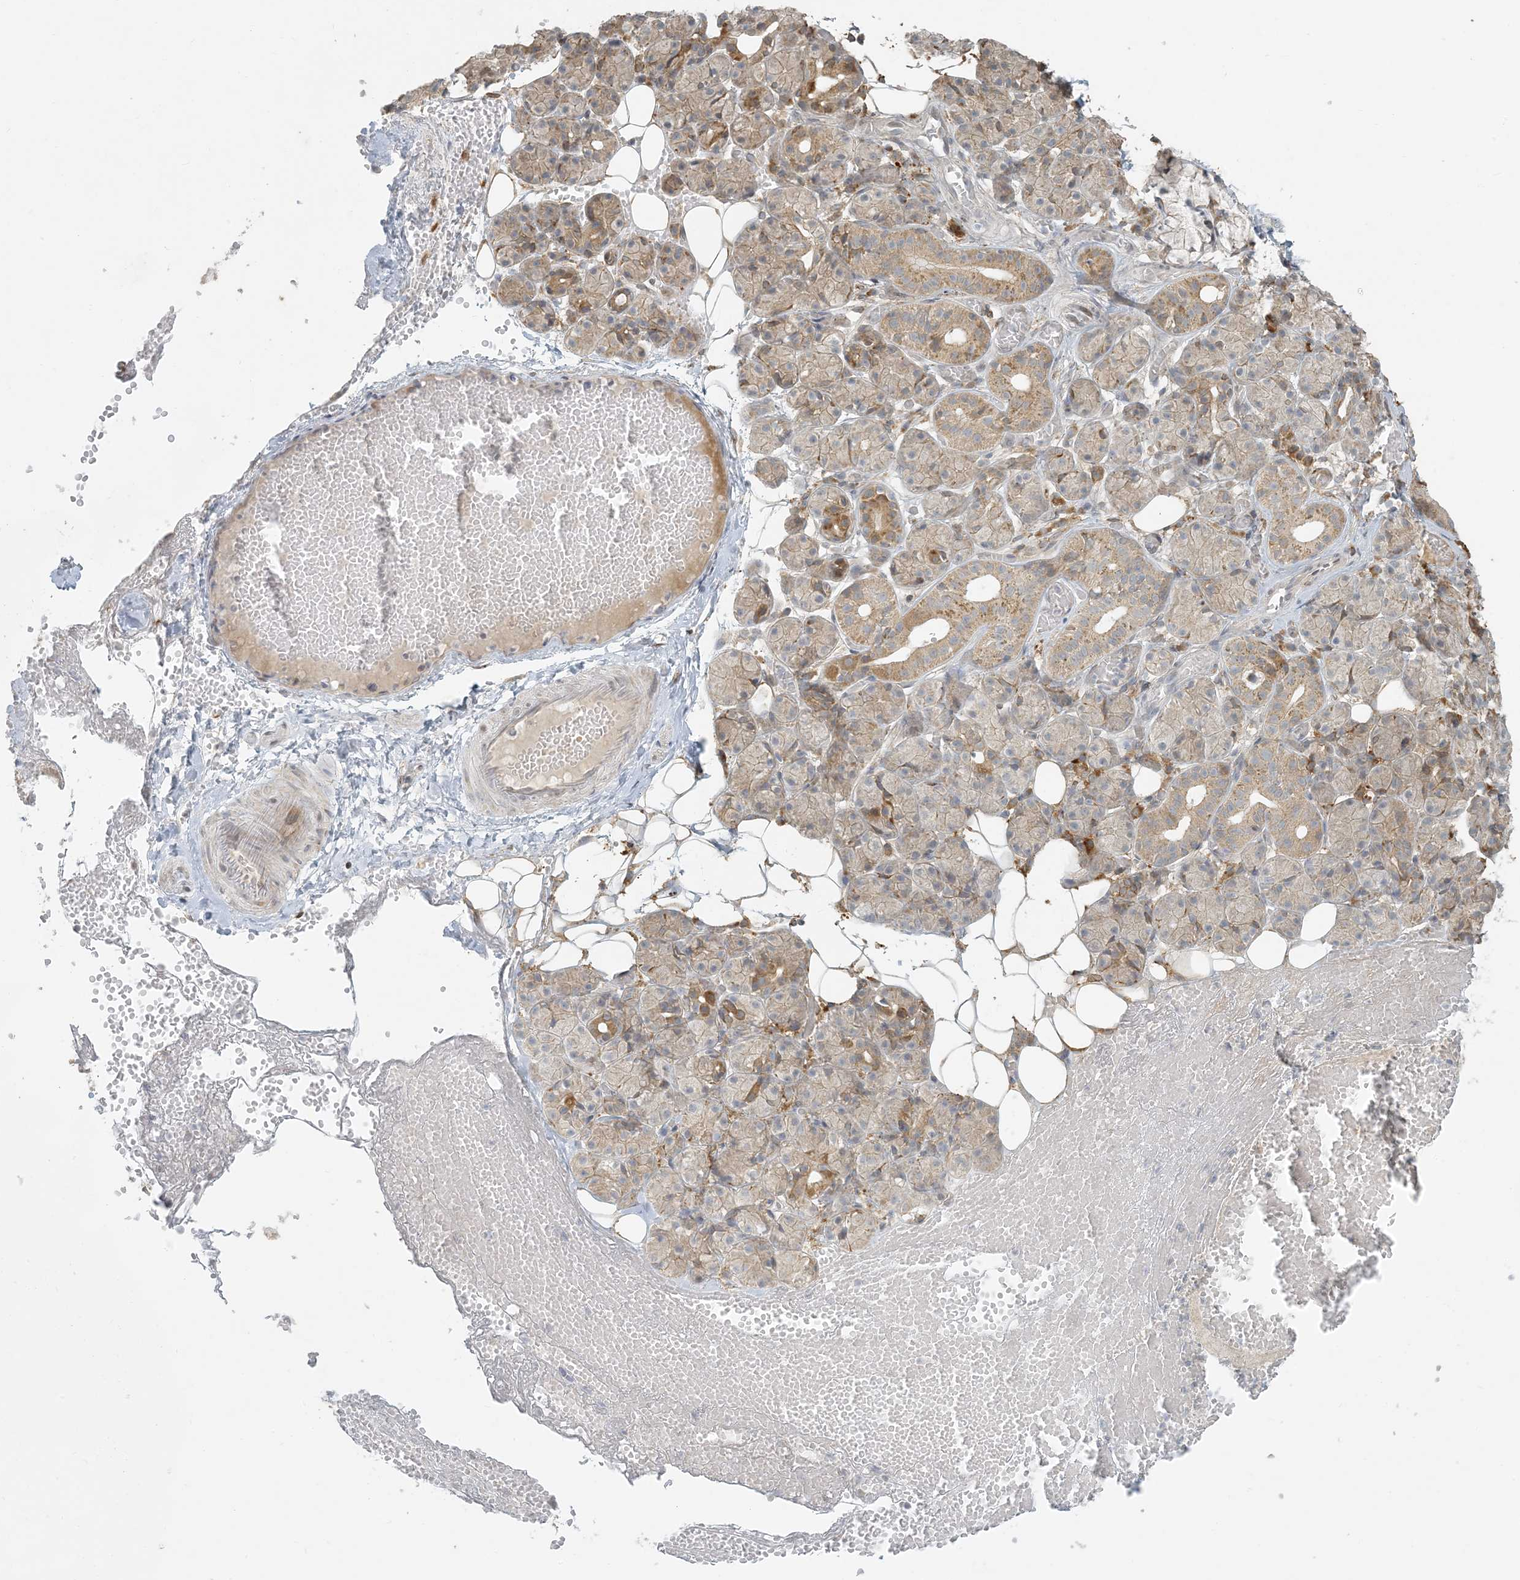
{"staining": {"intensity": "moderate", "quantity": "25%-75%", "location": "cytoplasmic/membranous"}, "tissue": "salivary gland", "cell_type": "Glandular cells", "image_type": "normal", "snomed": [{"axis": "morphology", "description": "Normal tissue, NOS"}, {"axis": "topography", "description": "Salivary gland"}], "caption": "A brown stain shows moderate cytoplasmic/membranous expression of a protein in glandular cells of unremarkable salivary gland.", "gene": "HACL1", "patient": {"sex": "male", "age": 63}}